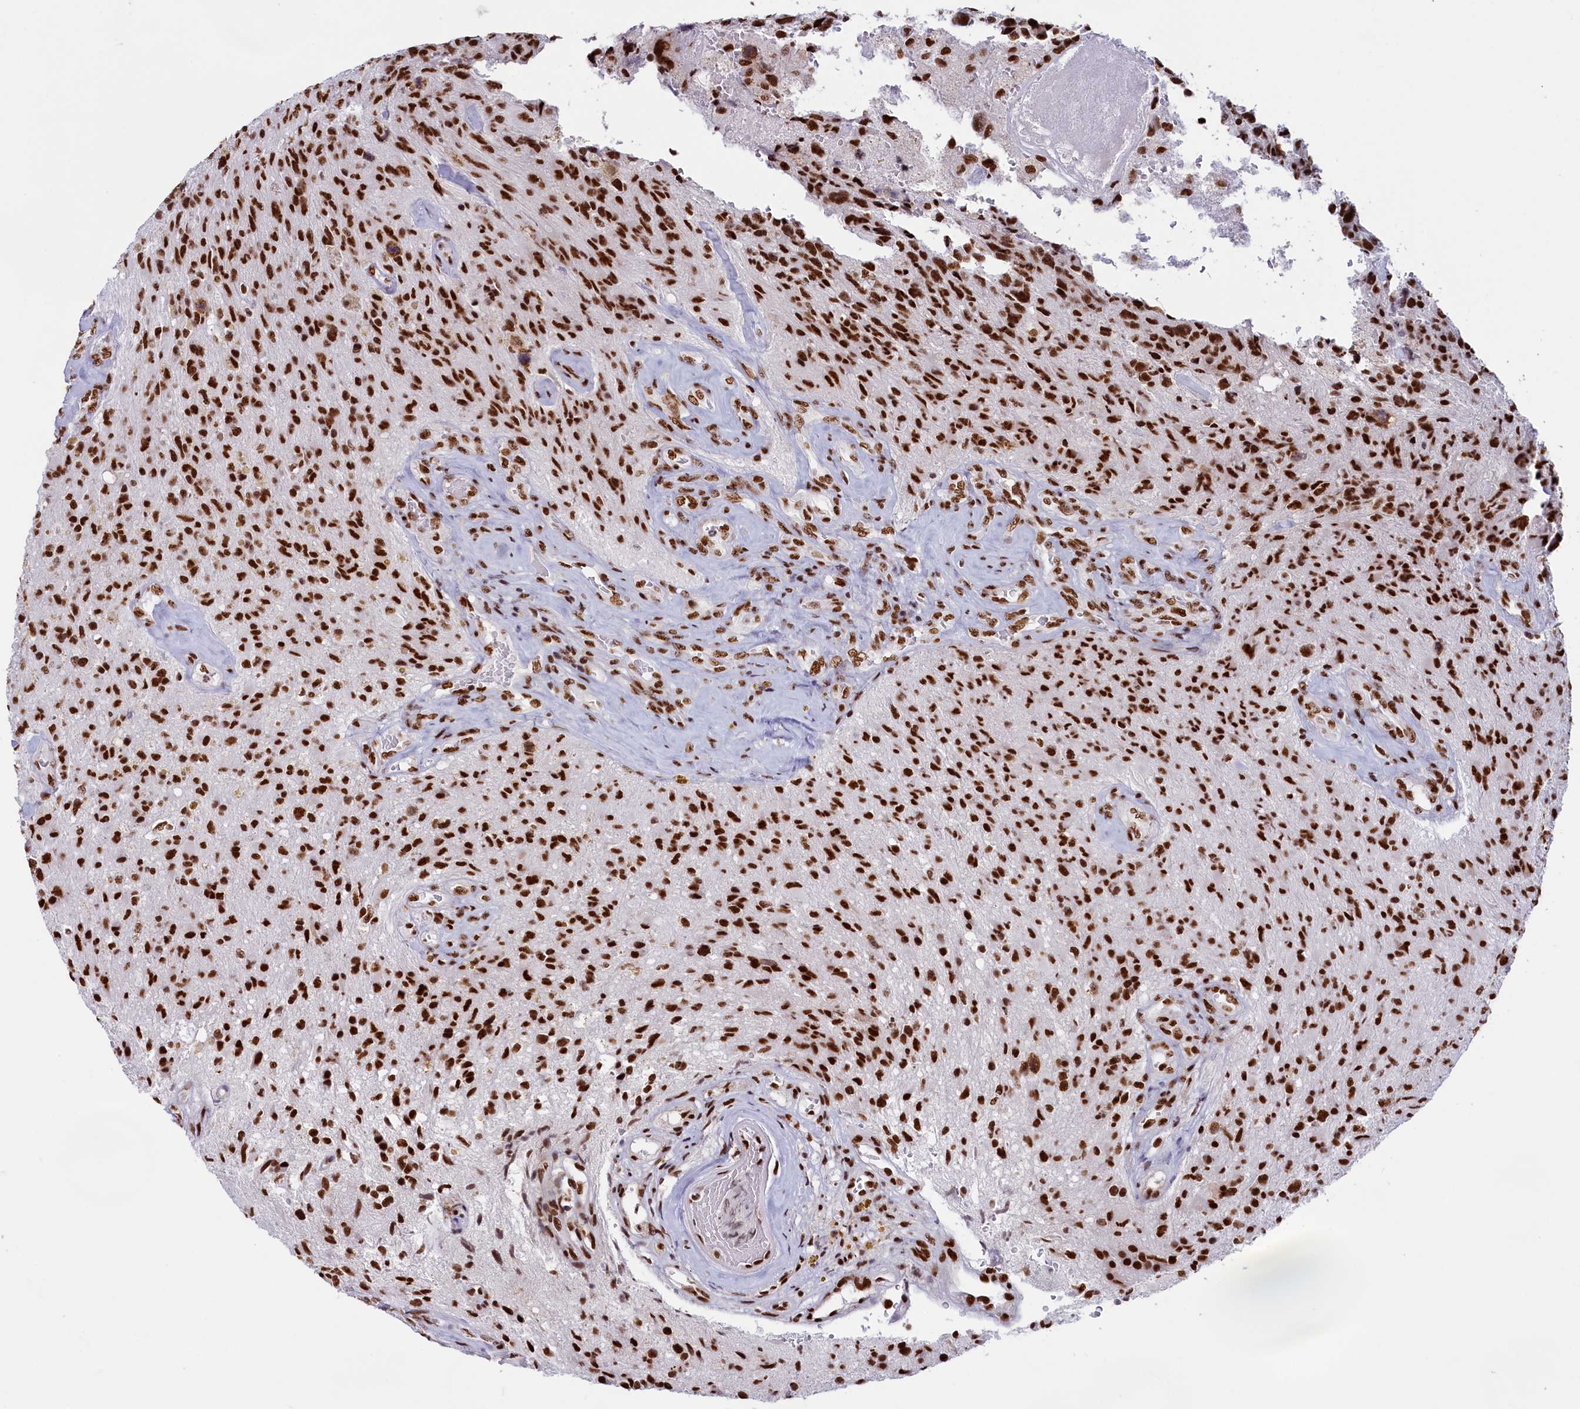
{"staining": {"intensity": "strong", "quantity": ">75%", "location": "nuclear"}, "tissue": "glioma", "cell_type": "Tumor cells", "image_type": "cancer", "snomed": [{"axis": "morphology", "description": "Glioma, malignant, High grade"}, {"axis": "topography", "description": "Brain"}], "caption": "Immunohistochemistry (IHC) (DAB) staining of glioma reveals strong nuclear protein expression in approximately >75% of tumor cells.", "gene": "SNRNP70", "patient": {"sex": "male", "age": 69}}